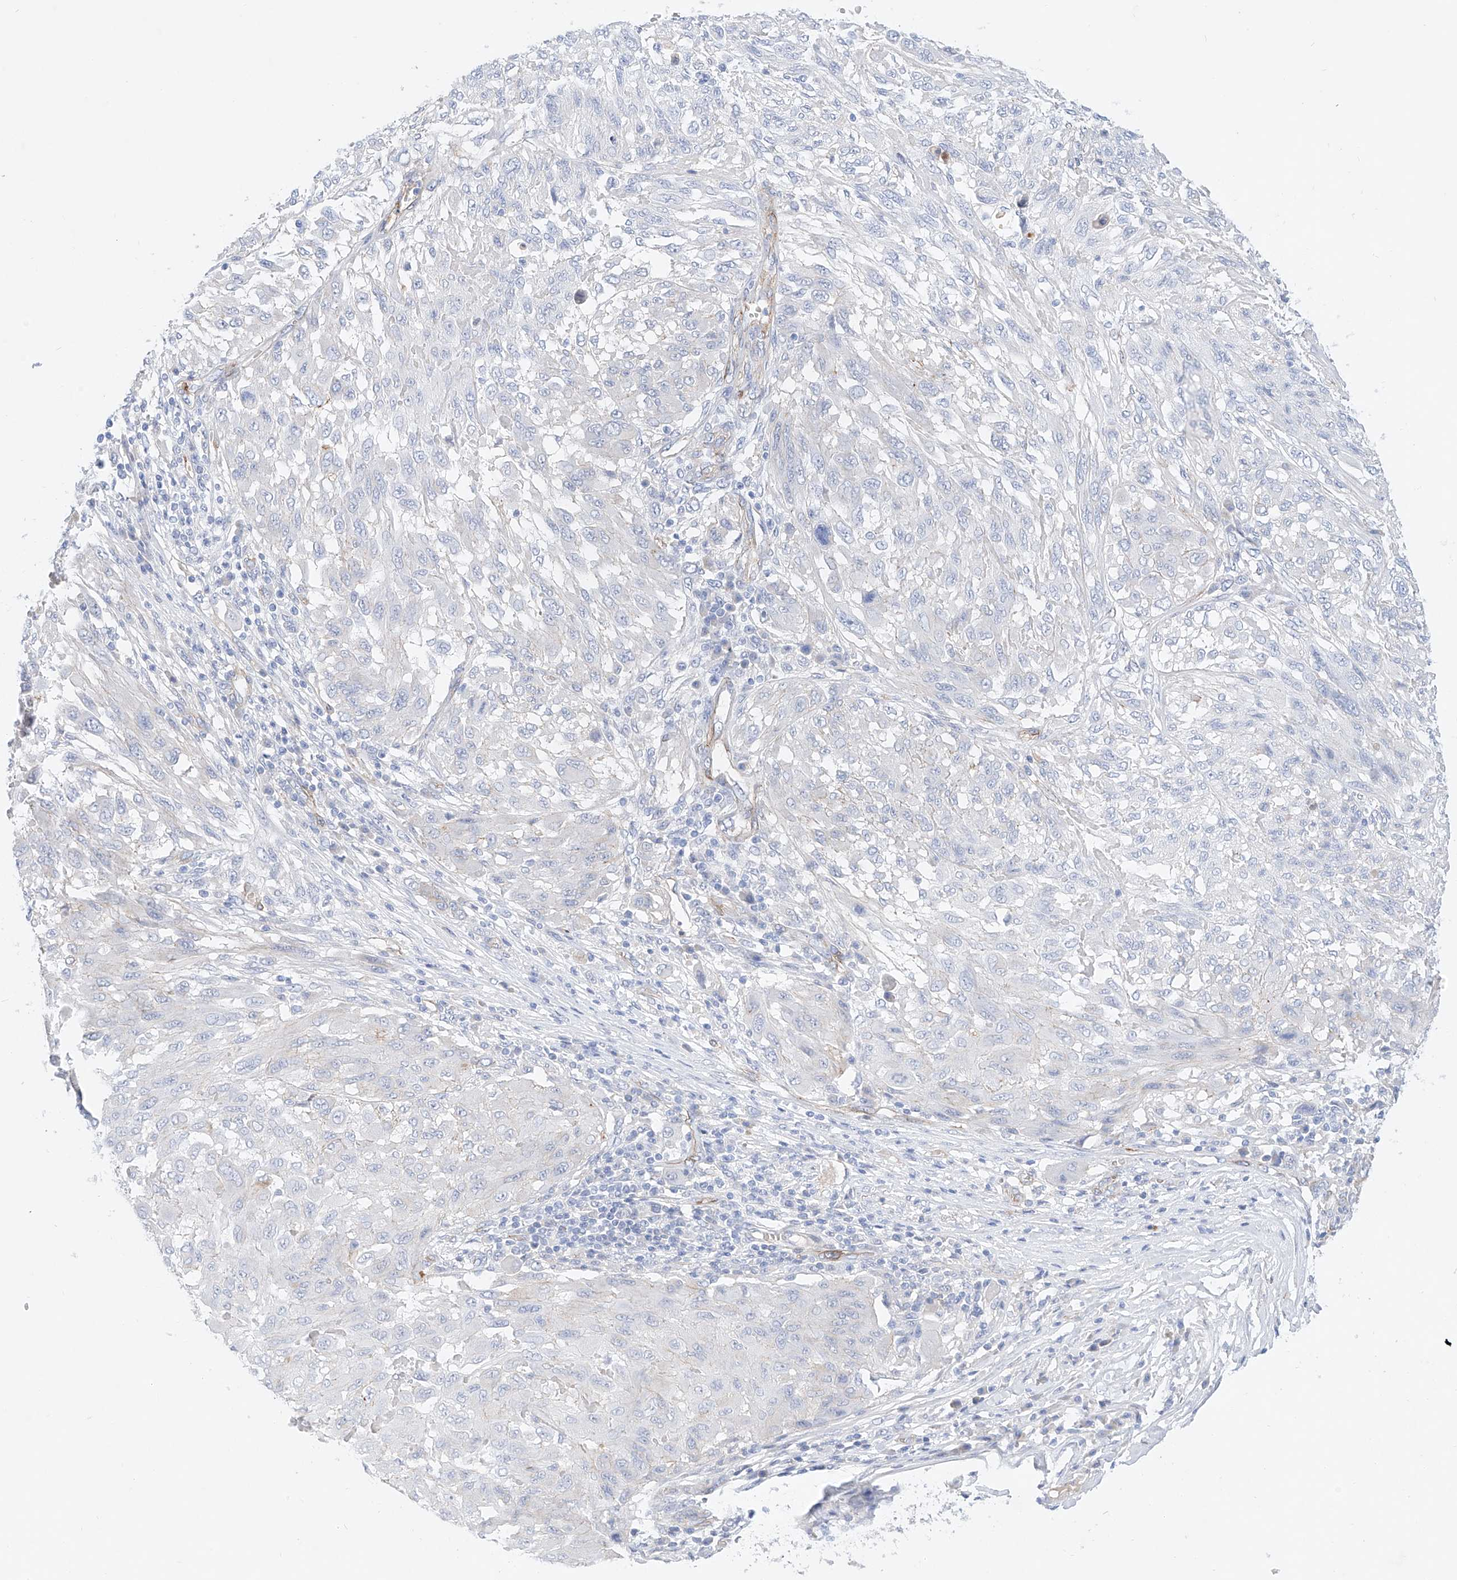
{"staining": {"intensity": "negative", "quantity": "none", "location": "none"}, "tissue": "melanoma", "cell_type": "Tumor cells", "image_type": "cancer", "snomed": [{"axis": "morphology", "description": "Malignant melanoma, NOS"}, {"axis": "topography", "description": "Skin"}], "caption": "Immunohistochemistry (IHC) photomicrograph of neoplastic tissue: melanoma stained with DAB (3,3'-diaminobenzidine) exhibits no significant protein positivity in tumor cells. (Immunohistochemistry, brightfield microscopy, high magnification).", "gene": "SBSPON", "patient": {"sex": "female", "age": 91}}